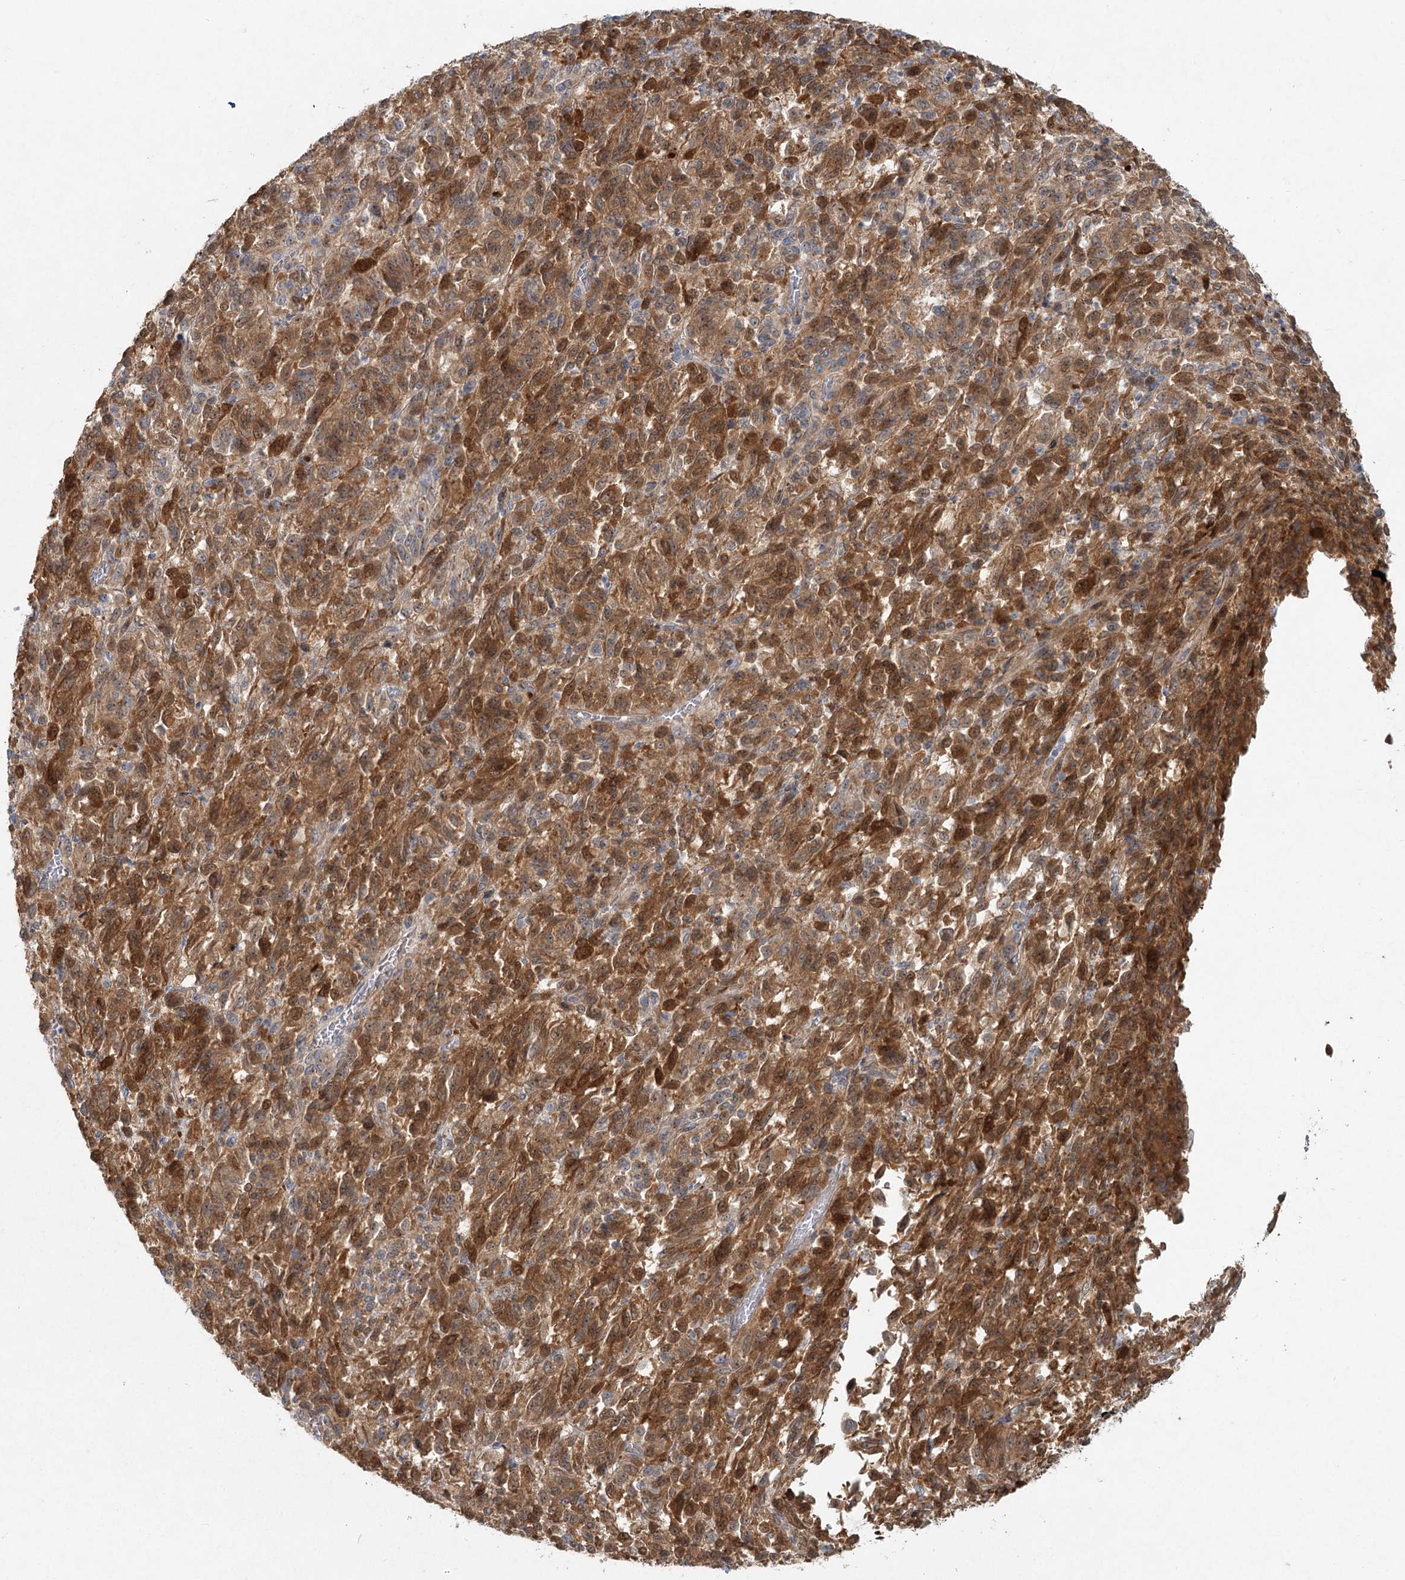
{"staining": {"intensity": "moderate", "quantity": "25%-75%", "location": "cytoplasmic/membranous"}, "tissue": "melanoma", "cell_type": "Tumor cells", "image_type": "cancer", "snomed": [{"axis": "morphology", "description": "Malignant melanoma, Metastatic site"}, {"axis": "topography", "description": "Lung"}], "caption": "Malignant melanoma (metastatic site) tissue reveals moderate cytoplasmic/membranous positivity in approximately 25%-75% of tumor cells, visualized by immunohistochemistry. Ihc stains the protein in brown and the nuclei are stained blue.", "gene": "LRP2BP", "patient": {"sex": "male", "age": 64}}